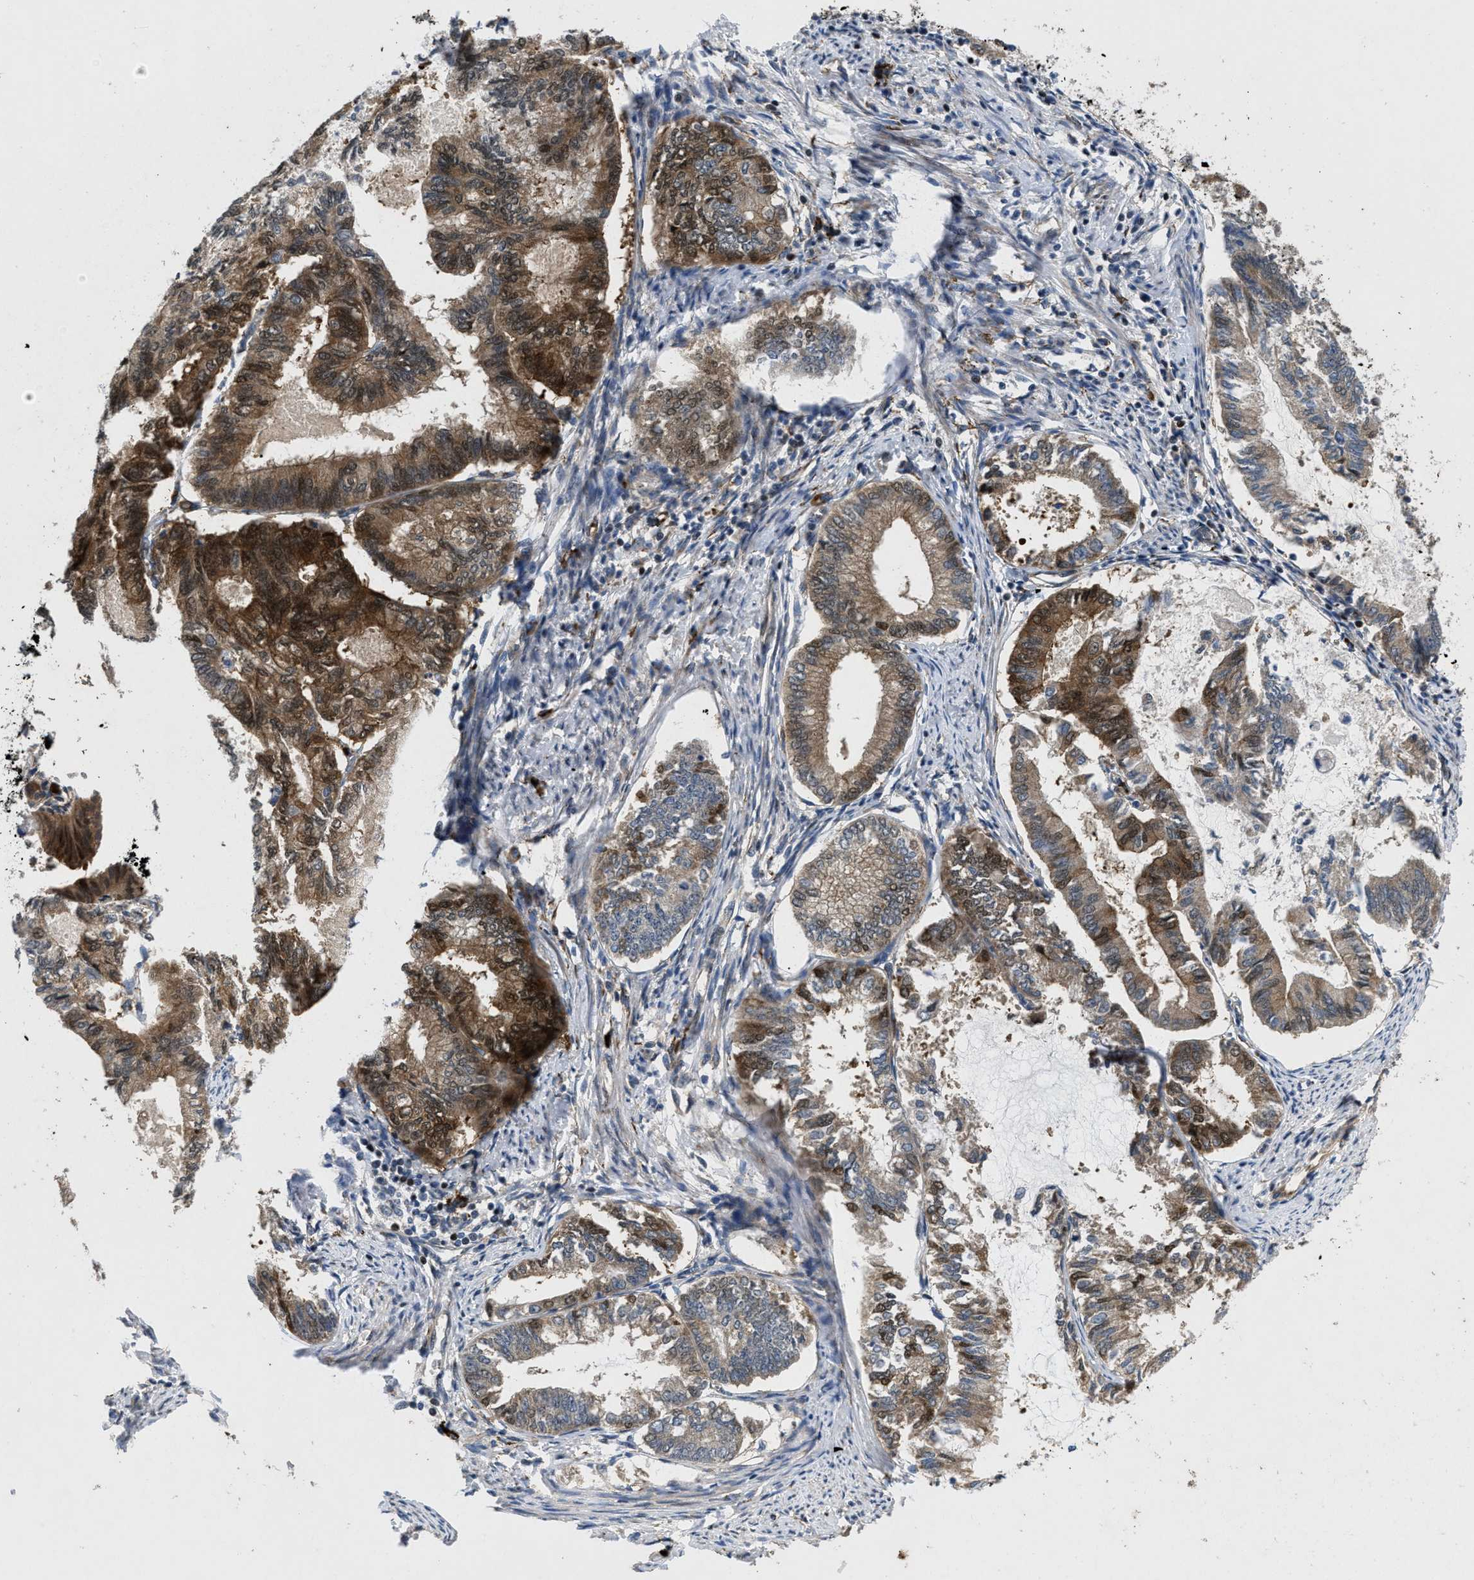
{"staining": {"intensity": "strong", "quantity": ">75%", "location": "cytoplasmic/membranous,nuclear"}, "tissue": "endometrial cancer", "cell_type": "Tumor cells", "image_type": "cancer", "snomed": [{"axis": "morphology", "description": "Adenocarcinoma, NOS"}, {"axis": "topography", "description": "Endometrium"}], "caption": "Endometrial adenocarcinoma was stained to show a protein in brown. There is high levels of strong cytoplasmic/membranous and nuclear staining in approximately >75% of tumor cells.", "gene": "HSPA12B", "patient": {"sex": "female", "age": 86}}